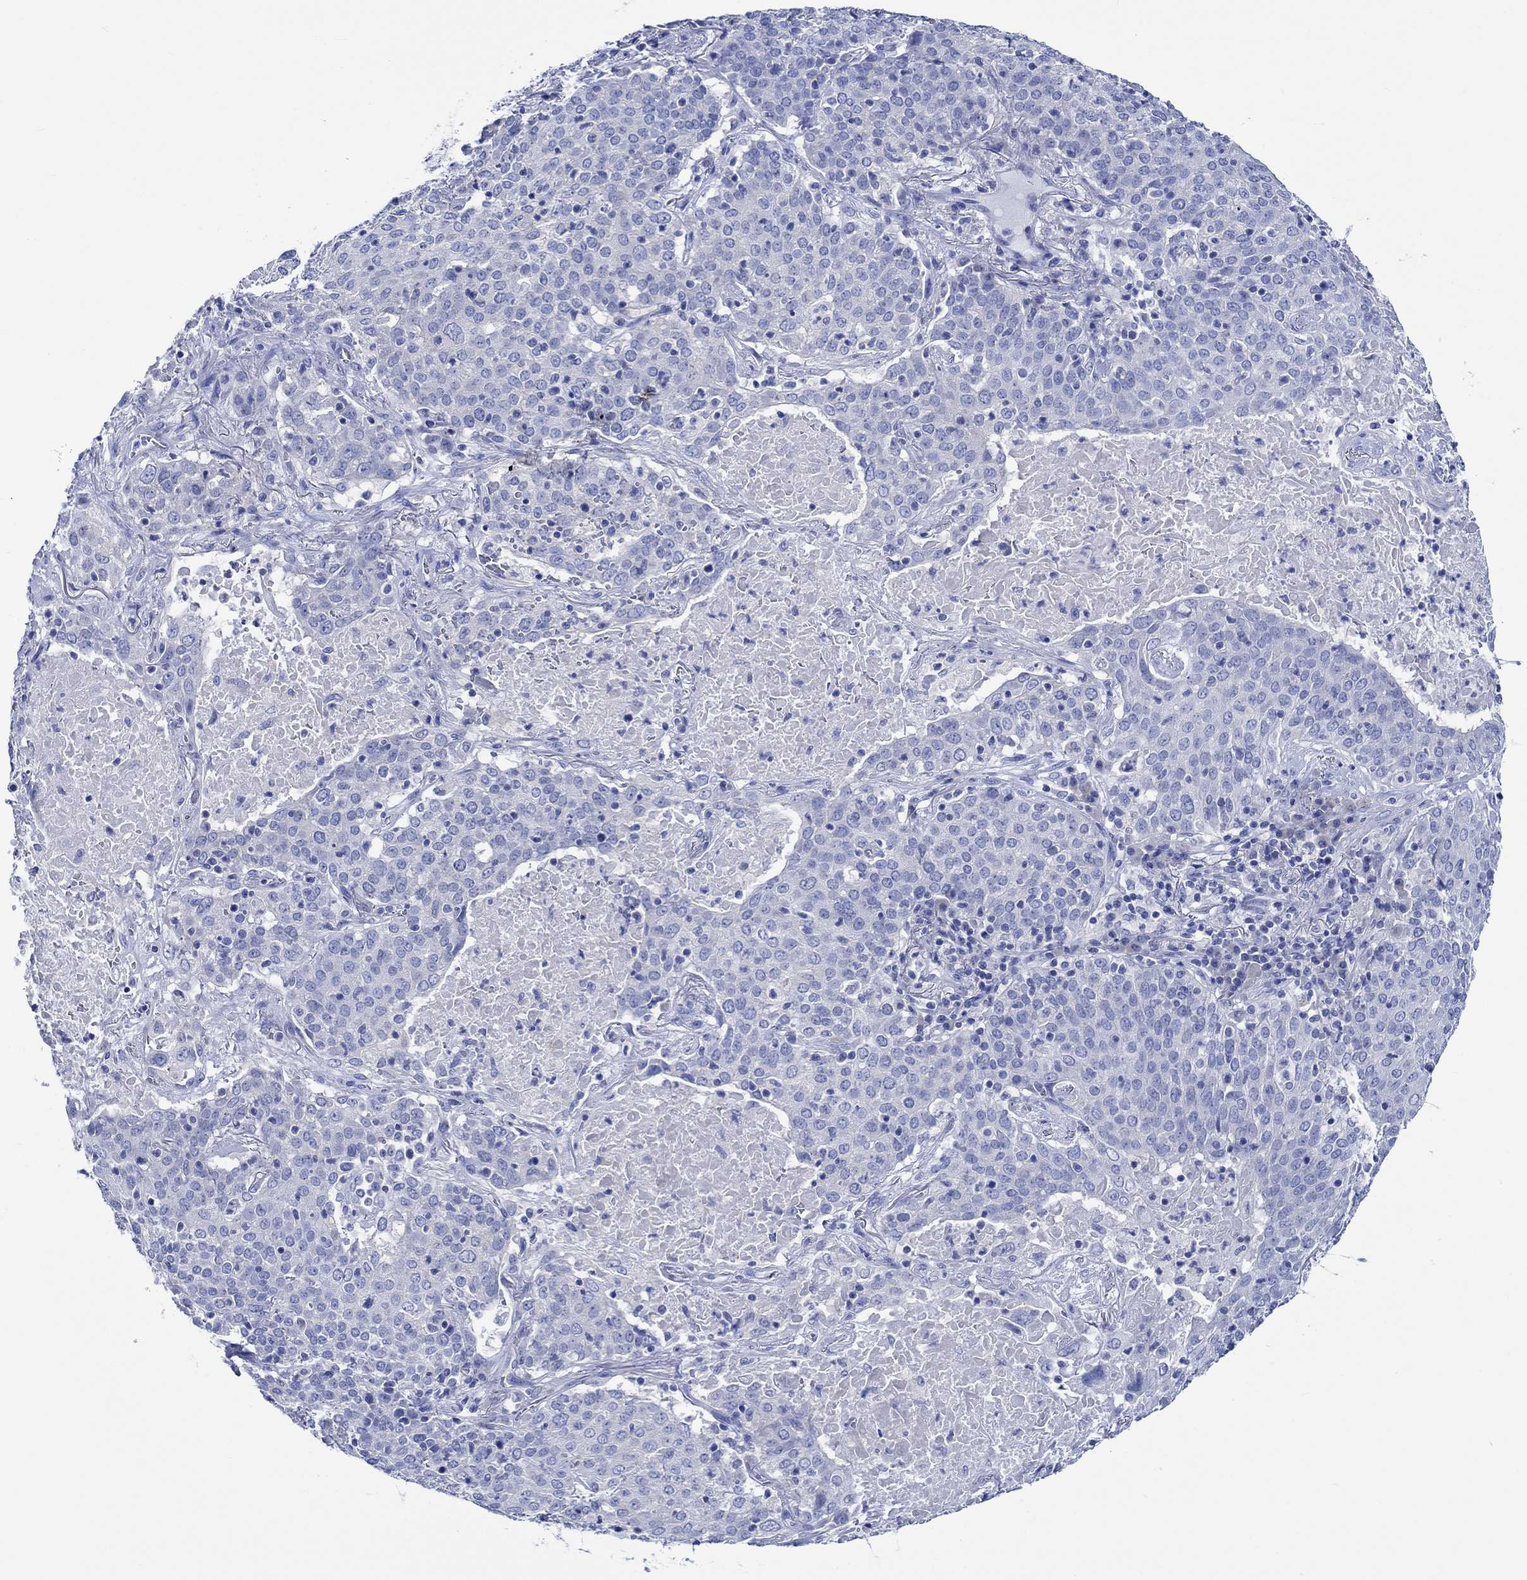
{"staining": {"intensity": "negative", "quantity": "none", "location": "none"}, "tissue": "lung cancer", "cell_type": "Tumor cells", "image_type": "cancer", "snomed": [{"axis": "morphology", "description": "Squamous cell carcinoma, NOS"}, {"axis": "topography", "description": "Lung"}], "caption": "High power microscopy histopathology image of an immunohistochemistry micrograph of lung cancer (squamous cell carcinoma), revealing no significant positivity in tumor cells.", "gene": "PTPRN2", "patient": {"sex": "male", "age": 82}}